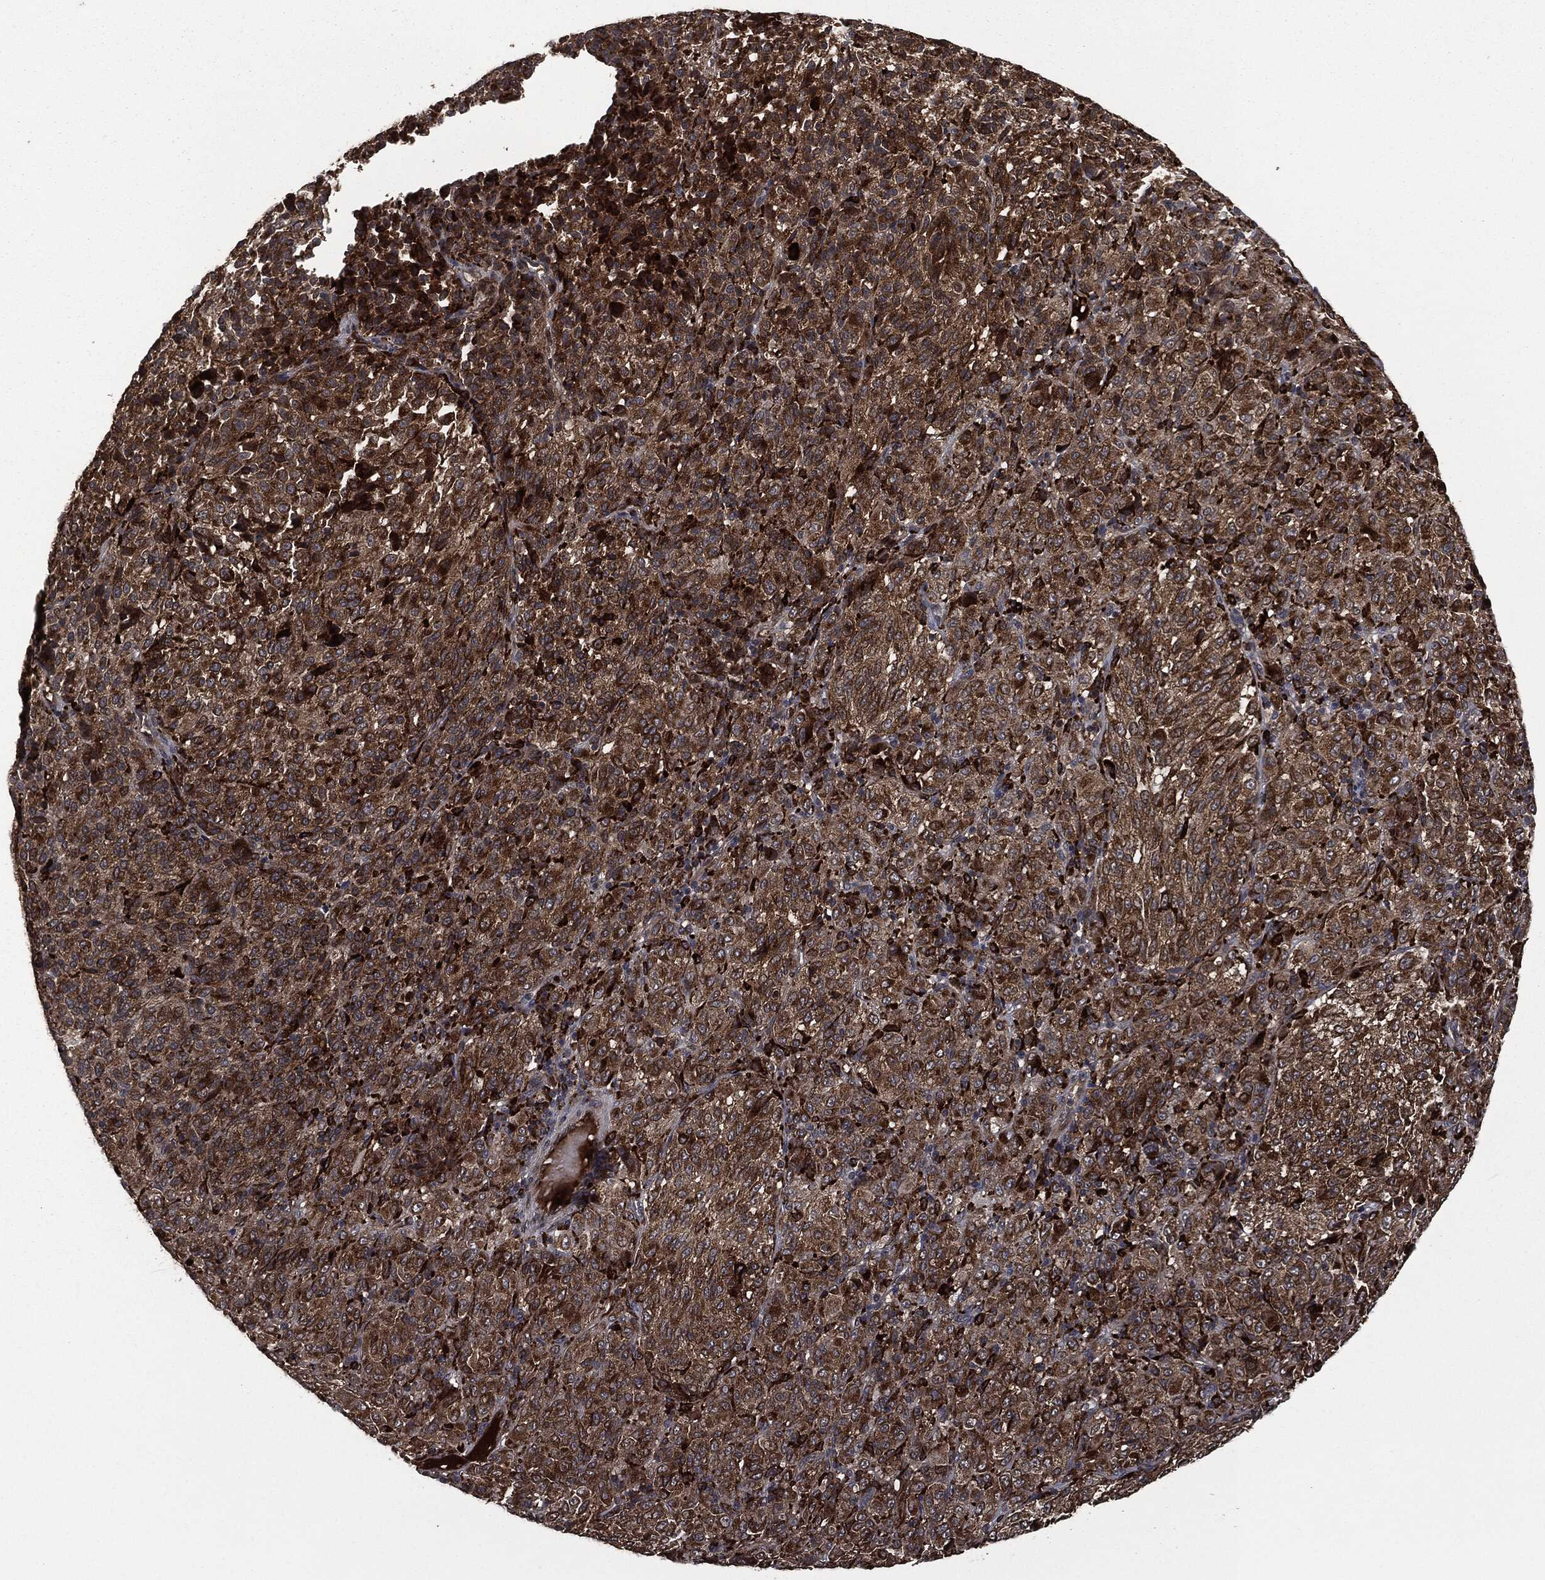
{"staining": {"intensity": "strong", "quantity": ">75%", "location": "cytoplasmic/membranous"}, "tissue": "melanoma", "cell_type": "Tumor cells", "image_type": "cancer", "snomed": [{"axis": "morphology", "description": "Malignant melanoma, Metastatic site"}, {"axis": "topography", "description": "Brain"}], "caption": "Strong cytoplasmic/membranous positivity is identified in approximately >75% of tumor cells in malignant melanoma (metastatic site).", "gene": "CRABP2", "patient": {"sex": "female", "age": 56}}